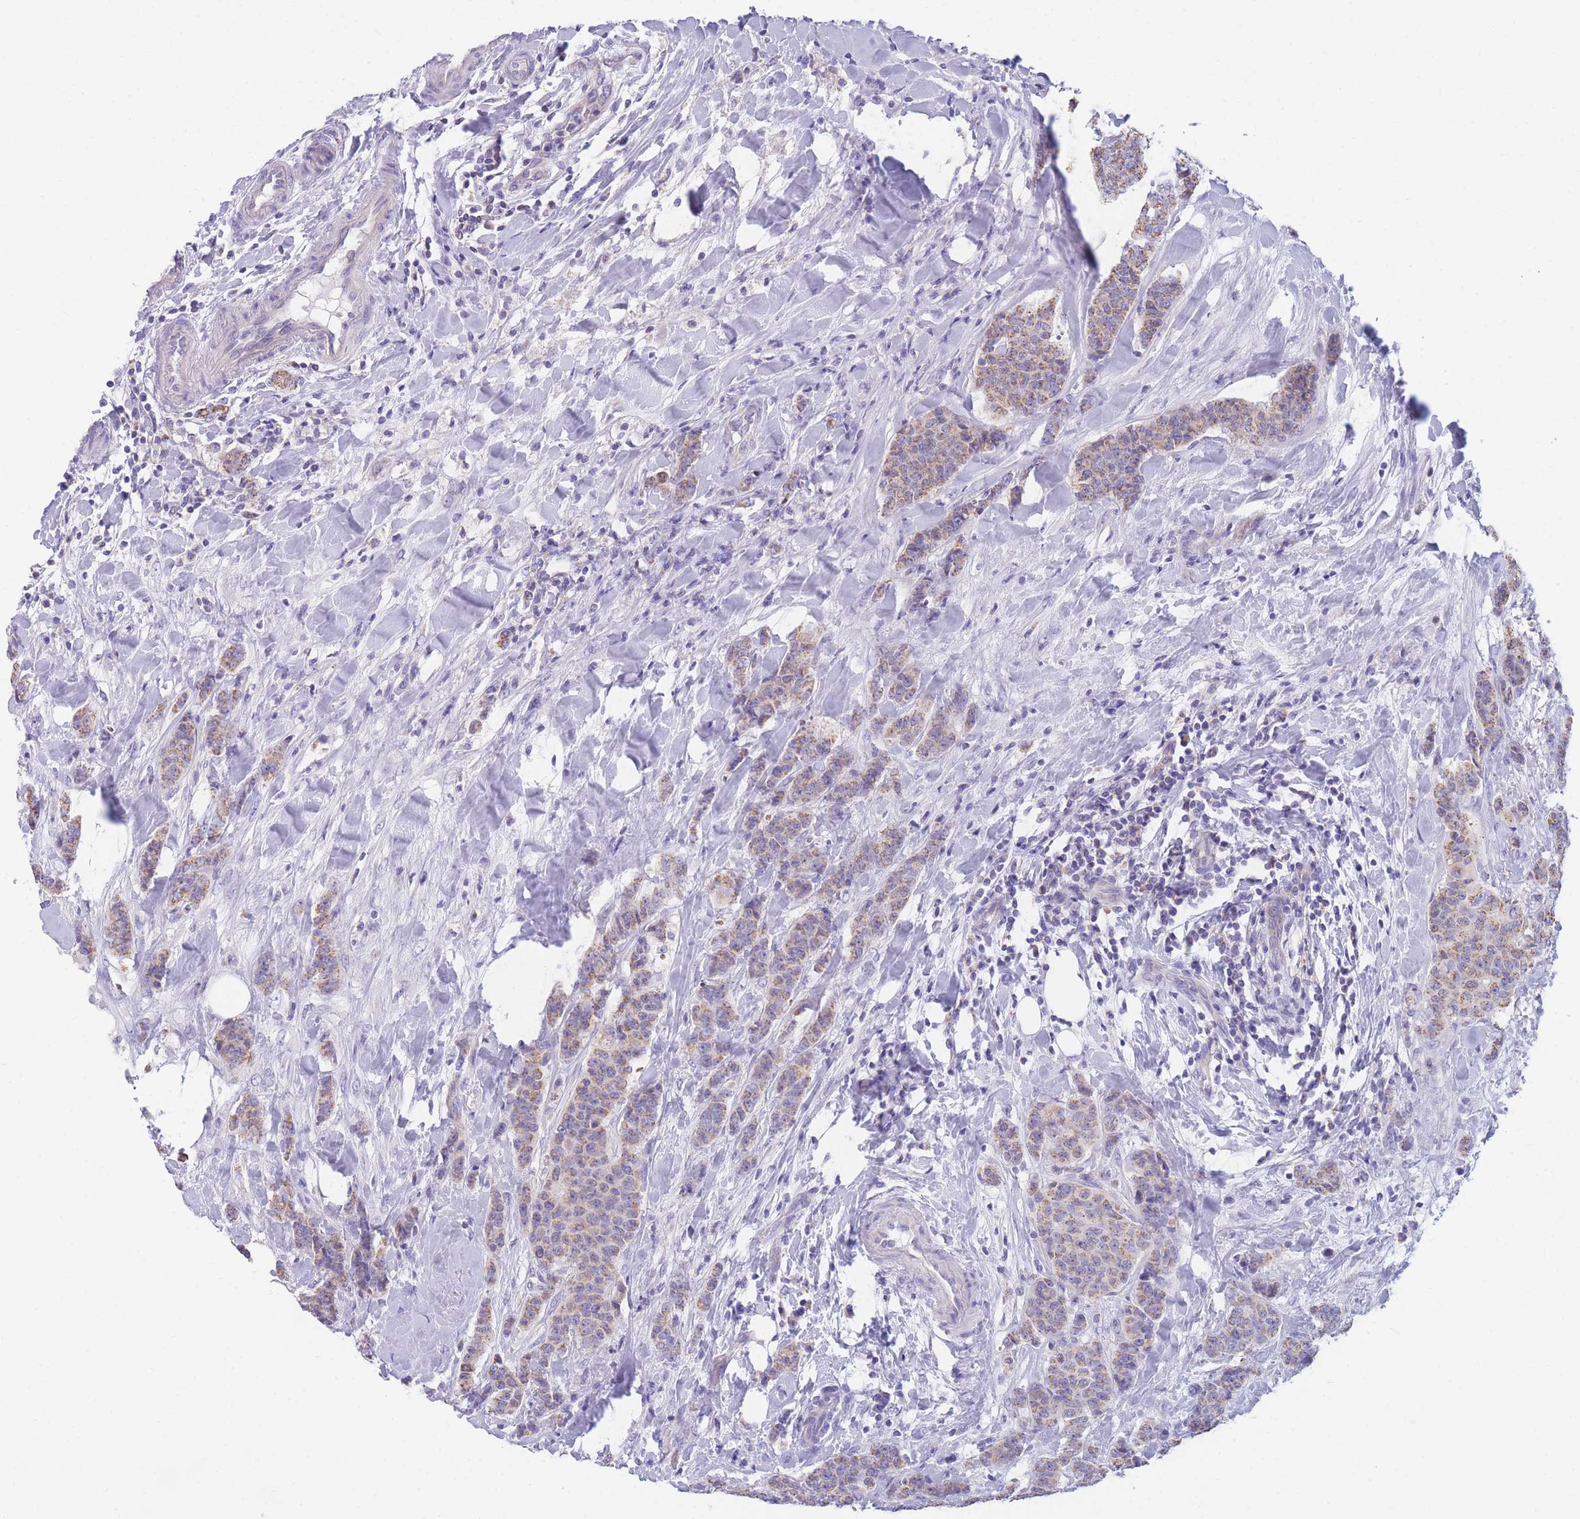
{"staining": {"intensity": "moderate", "quantity": ">75%", "location": "cytoplasmic/membranous"}, "tissue": "breast cancer", "cell_type": "Tumor cells", "image_type": "cancer", "snomed": [{"axis": "morphology", "description": "Duct carcinoma"}, {"axis": "topography", "description": "Breast"}], "caption": "Breast cancer stained with immunohistochemistry displays moderate cytoplasmic/membranous expression in approximately >75% of tumor cells. The staining was performed using DAB, with brown indicating positive protein expression. Nuclei are stained blue with hematoxylin.", "gene": "DHRS11", "patient": {"sex": "female", "age": 40}}